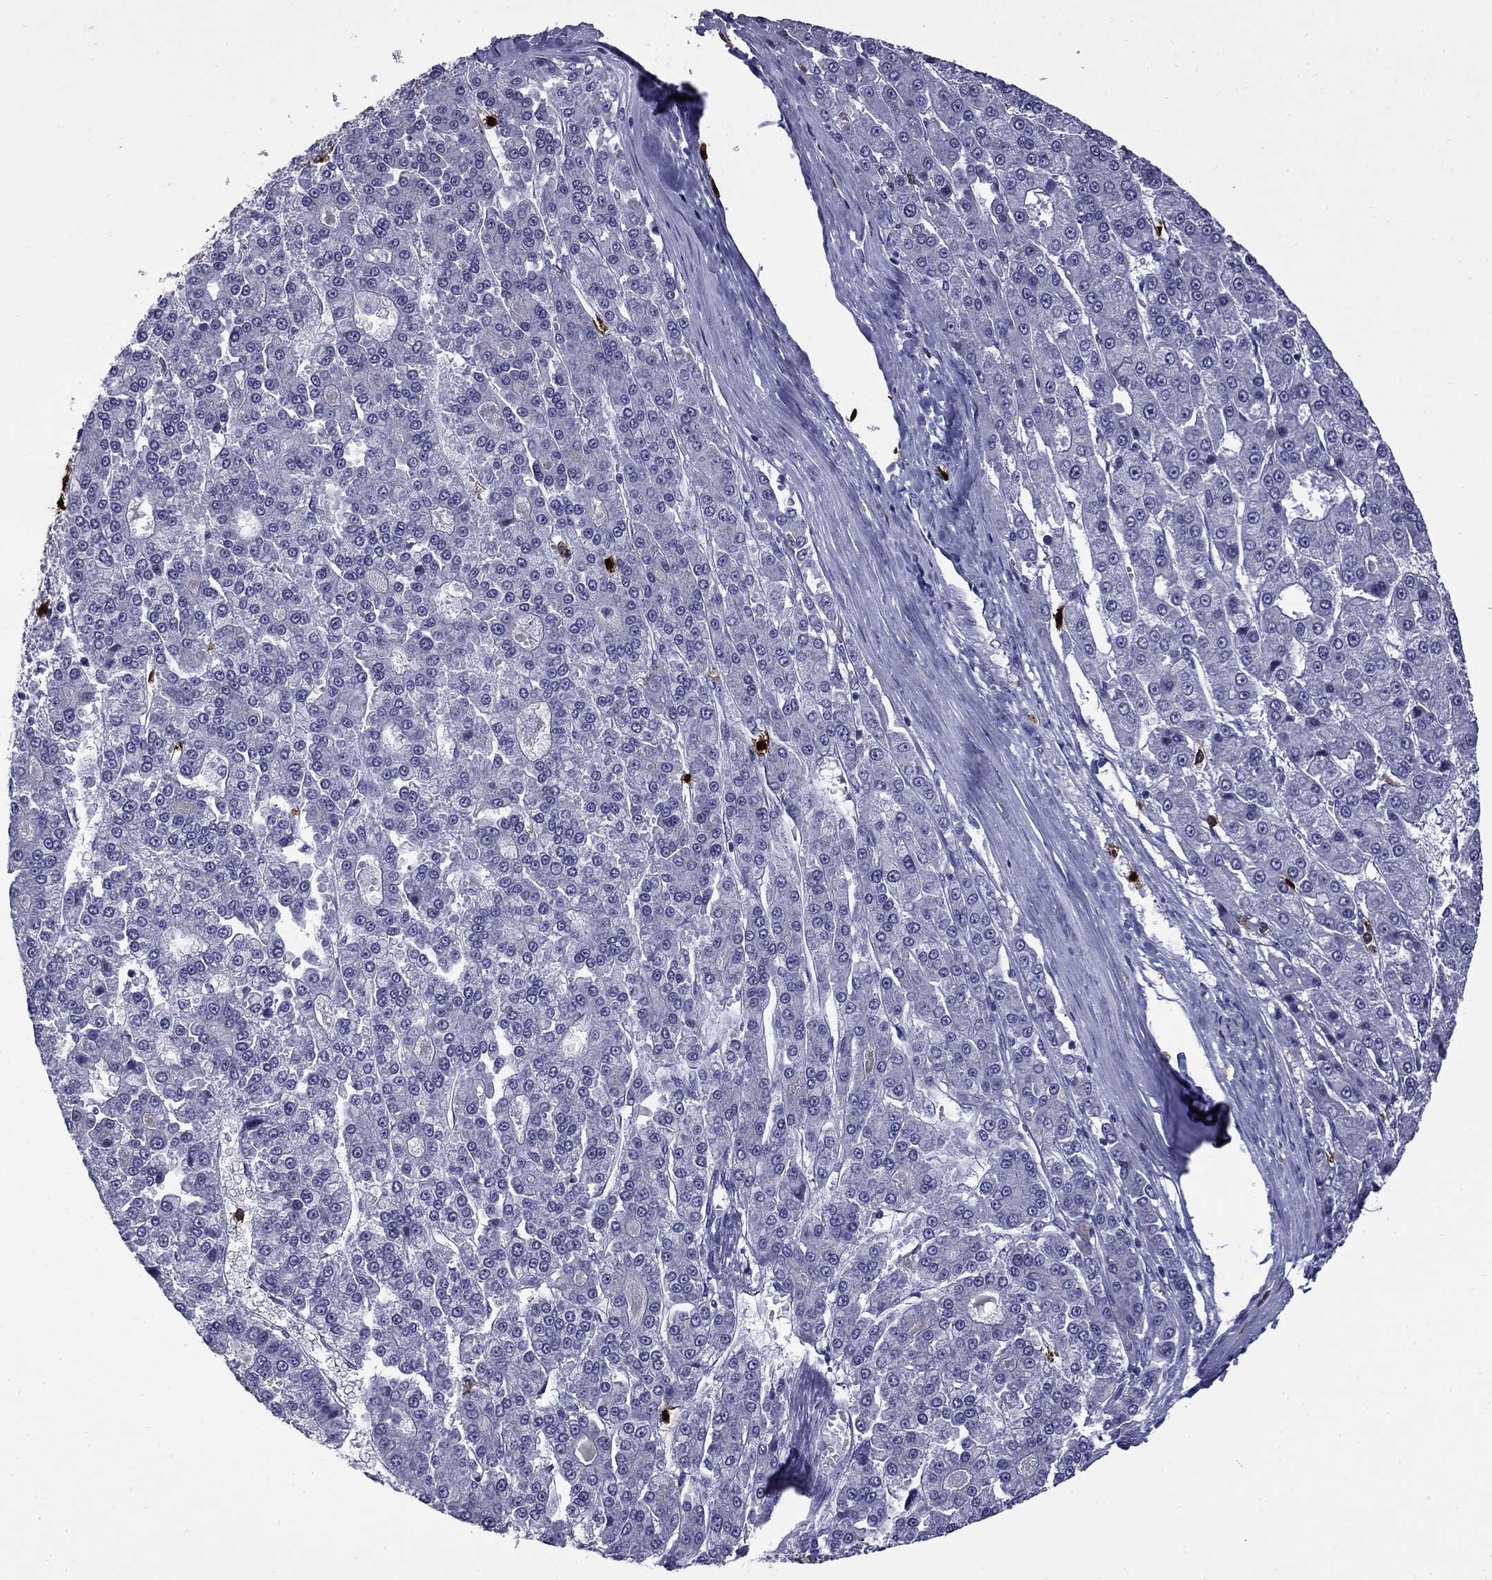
{"staining": {"intensity": "negative", "quantity": "none", "location": "none"}, "tissue": "liver cancer", "cell_type": "Tumor cells", "image_type": "cancer", "snomed": [{"axis": "morphology", "description": "Carcinoma, Hepatocellular, NOS"}, {"axis": "topography", "description": "Liver"}], "caption": "This is an IHC photomicrograph of liver cancer (hepatocellular carcinoma). There is no staining in tumor cells.", "gene": "TRIM29", "patient": {"sex": "male", "age": 70}}